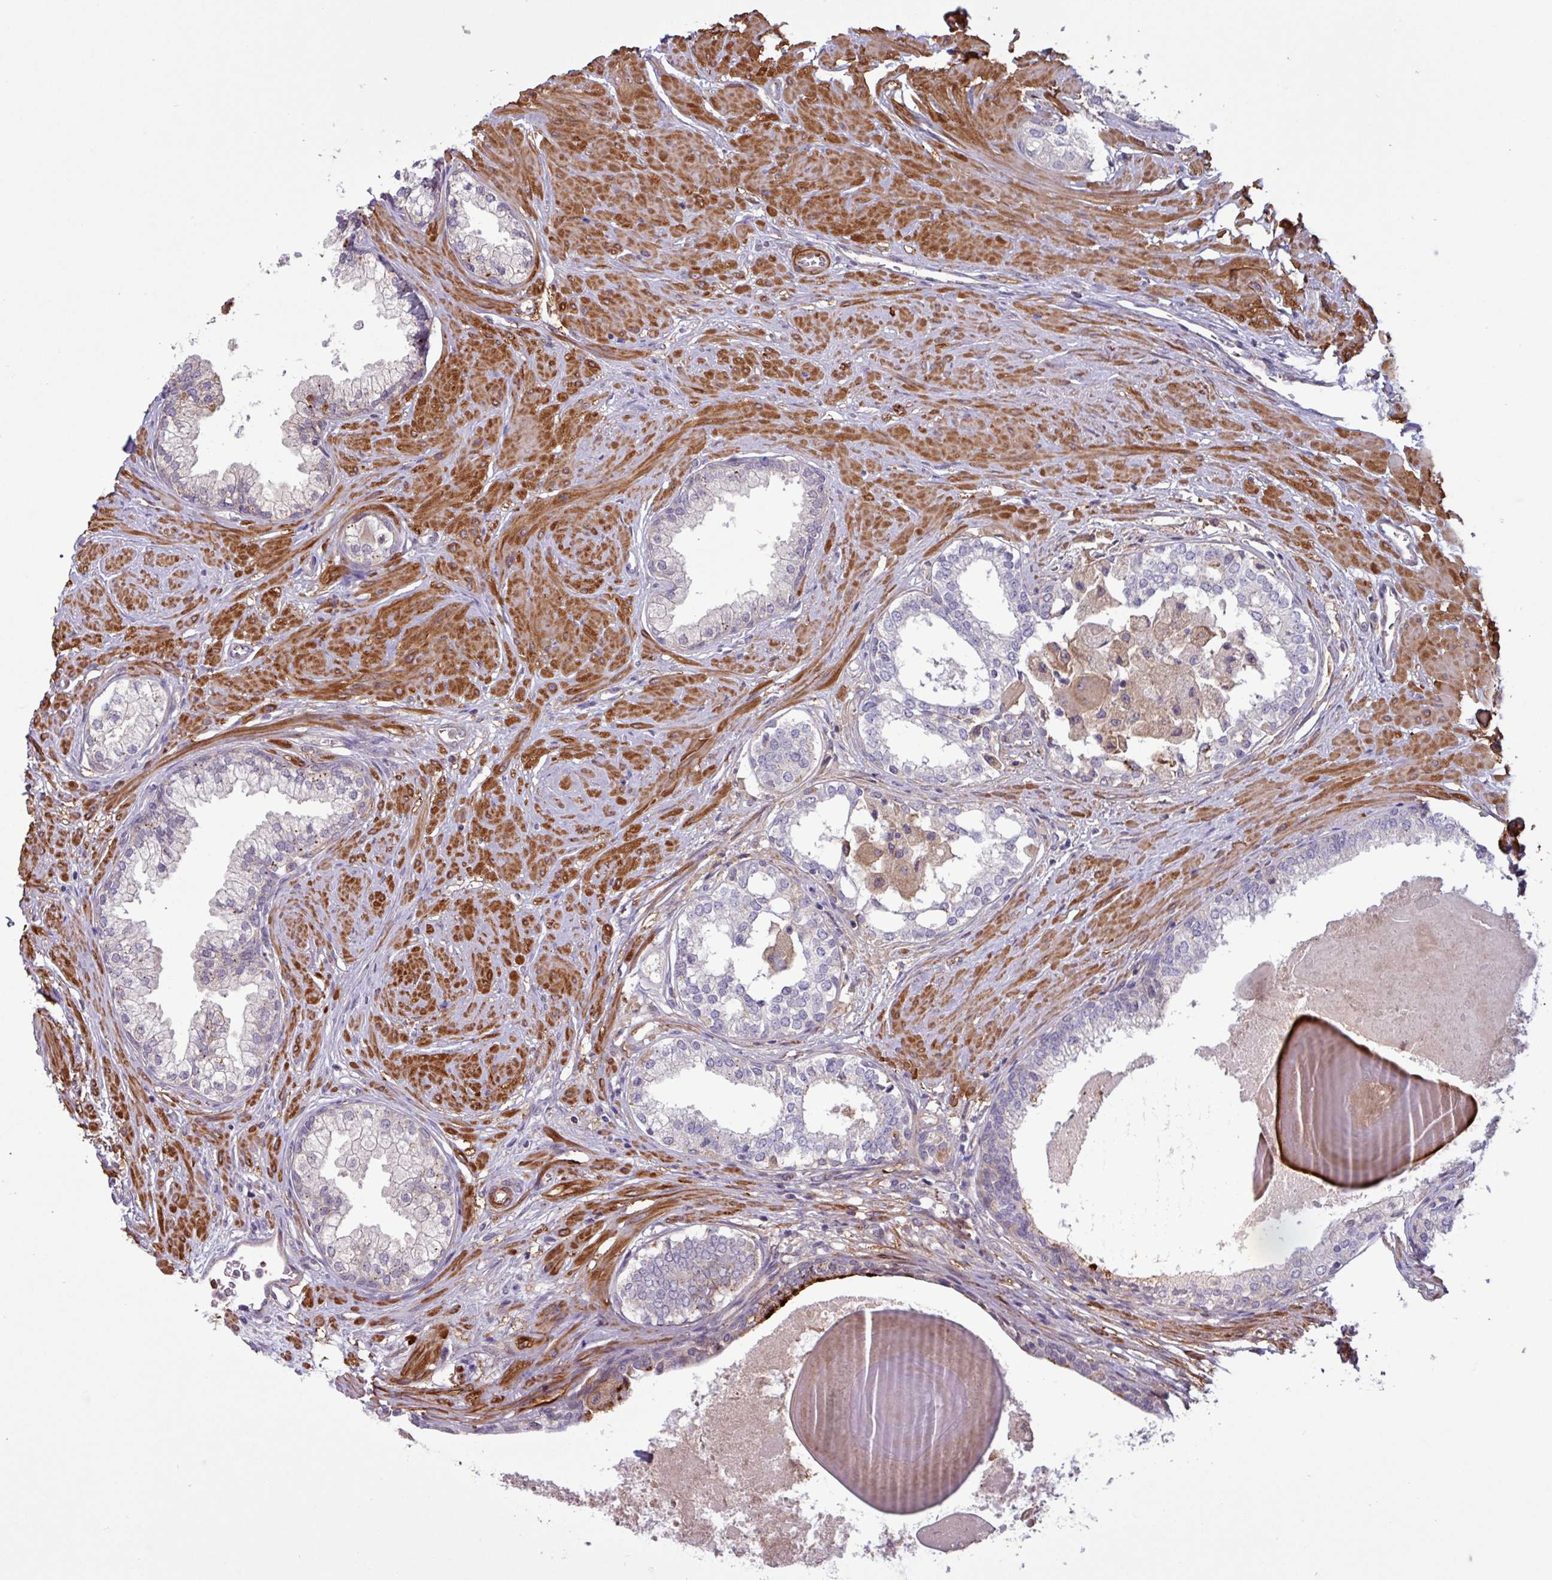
{"staining": {"intensity": "weak", "quantity": "<25%", "location": "cytoplasmic/membranous"}, "tissue": "prostate", "cell_type": "Glandular cells", "image_type": "normal", "snomed": [{"axis": "morphology", "description": "Normal tissue, NOS"}, {"axis": "topography", "description": "Prostate"}], "caption": "Prostate was stained to show a protein in brown. There is no significant staining in glandular cells. (Stains: DAB immunohistochemistry with hematoxylin counter stain, Microscopy: brightfield microscopy at high magnification).", "gene": "PCED1A", "patient": {"sex": "male", "age": 57}}